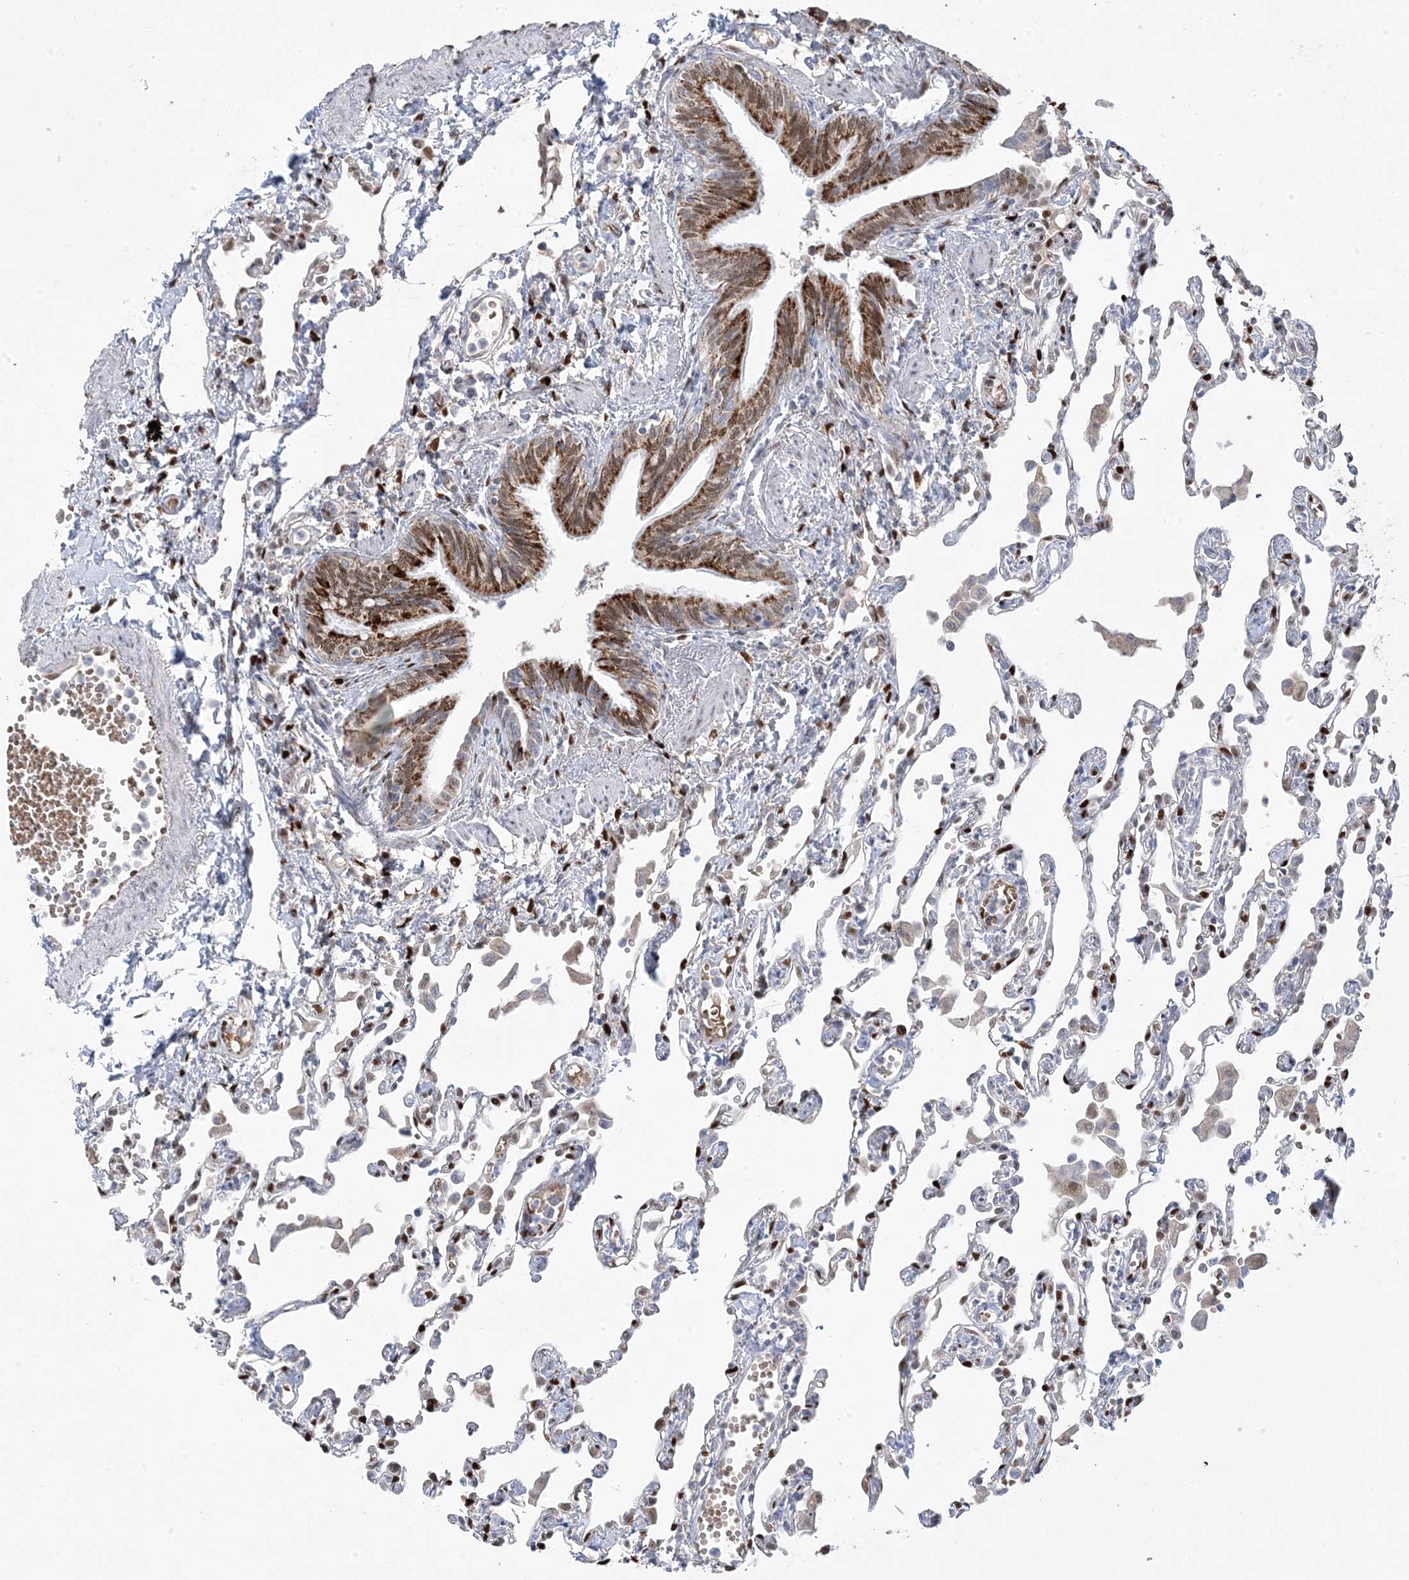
{"staining": {"intensity": "negative", "quantity": "none", "location": "none"}, "tissue": "lung", "cell_type": "Alveolar cells", "image_type": "normal", "snomed": [{"axis": "morphology", "description": "Normal tissue, NOS"}, {"axis": "topography", "description": "Bronchus"}, {"axis": "topography", "description": "Lung"}], "caption": "This is a photomicrograph of IHC staining of benign lung, which shows no expression in alveolar cells. (Stains: DAB IHC with hematoxylin counter stain, Microscopy: brightfield microscopy at high magnification).", "gene": "PPOX", "patient": {"sex": "female", "age": 49}}